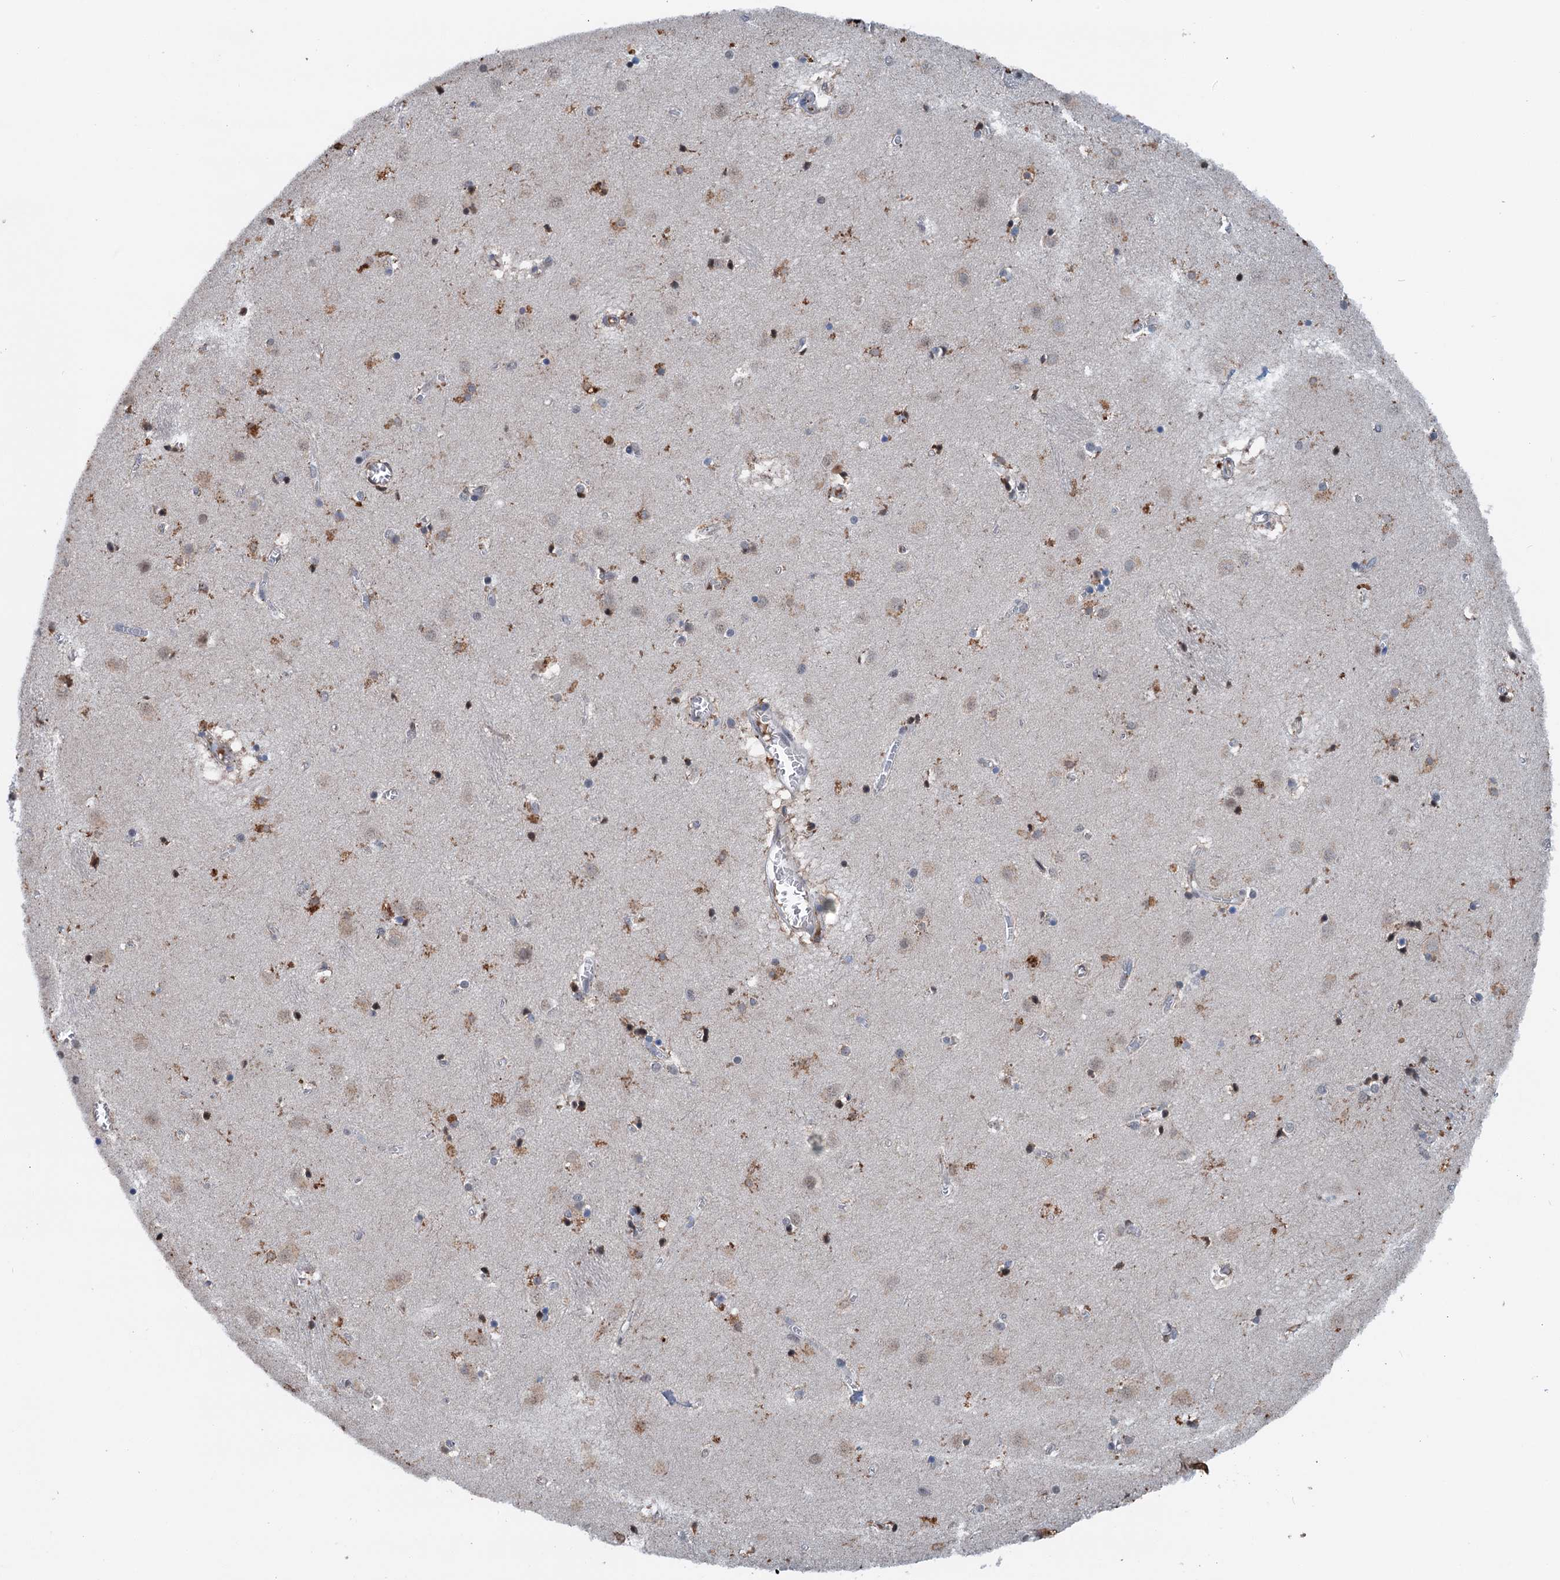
{"staining": {"intensity": "moderate", "quantity": "<25%", "location": "cytoplasmic/membranous"}, "tissue": "caudate", "cell_type": "Glial cells", "image_type": "normal", "snomed": [{"axis": "morphology", "description": "Normal tissue, NOS"}, {"axis": "topography", "description": "Lateral ventricle wall"}], "caption": "Protein positivity by immunohistochemistry (IHC) demonstrates moderate cytoplasmic/membranous expression in about <25% of glial cells in normal caudate. Nuclei are stained in blue.", "gene": "SHLD1", "patient": {"sex": "male", "age": 70}}